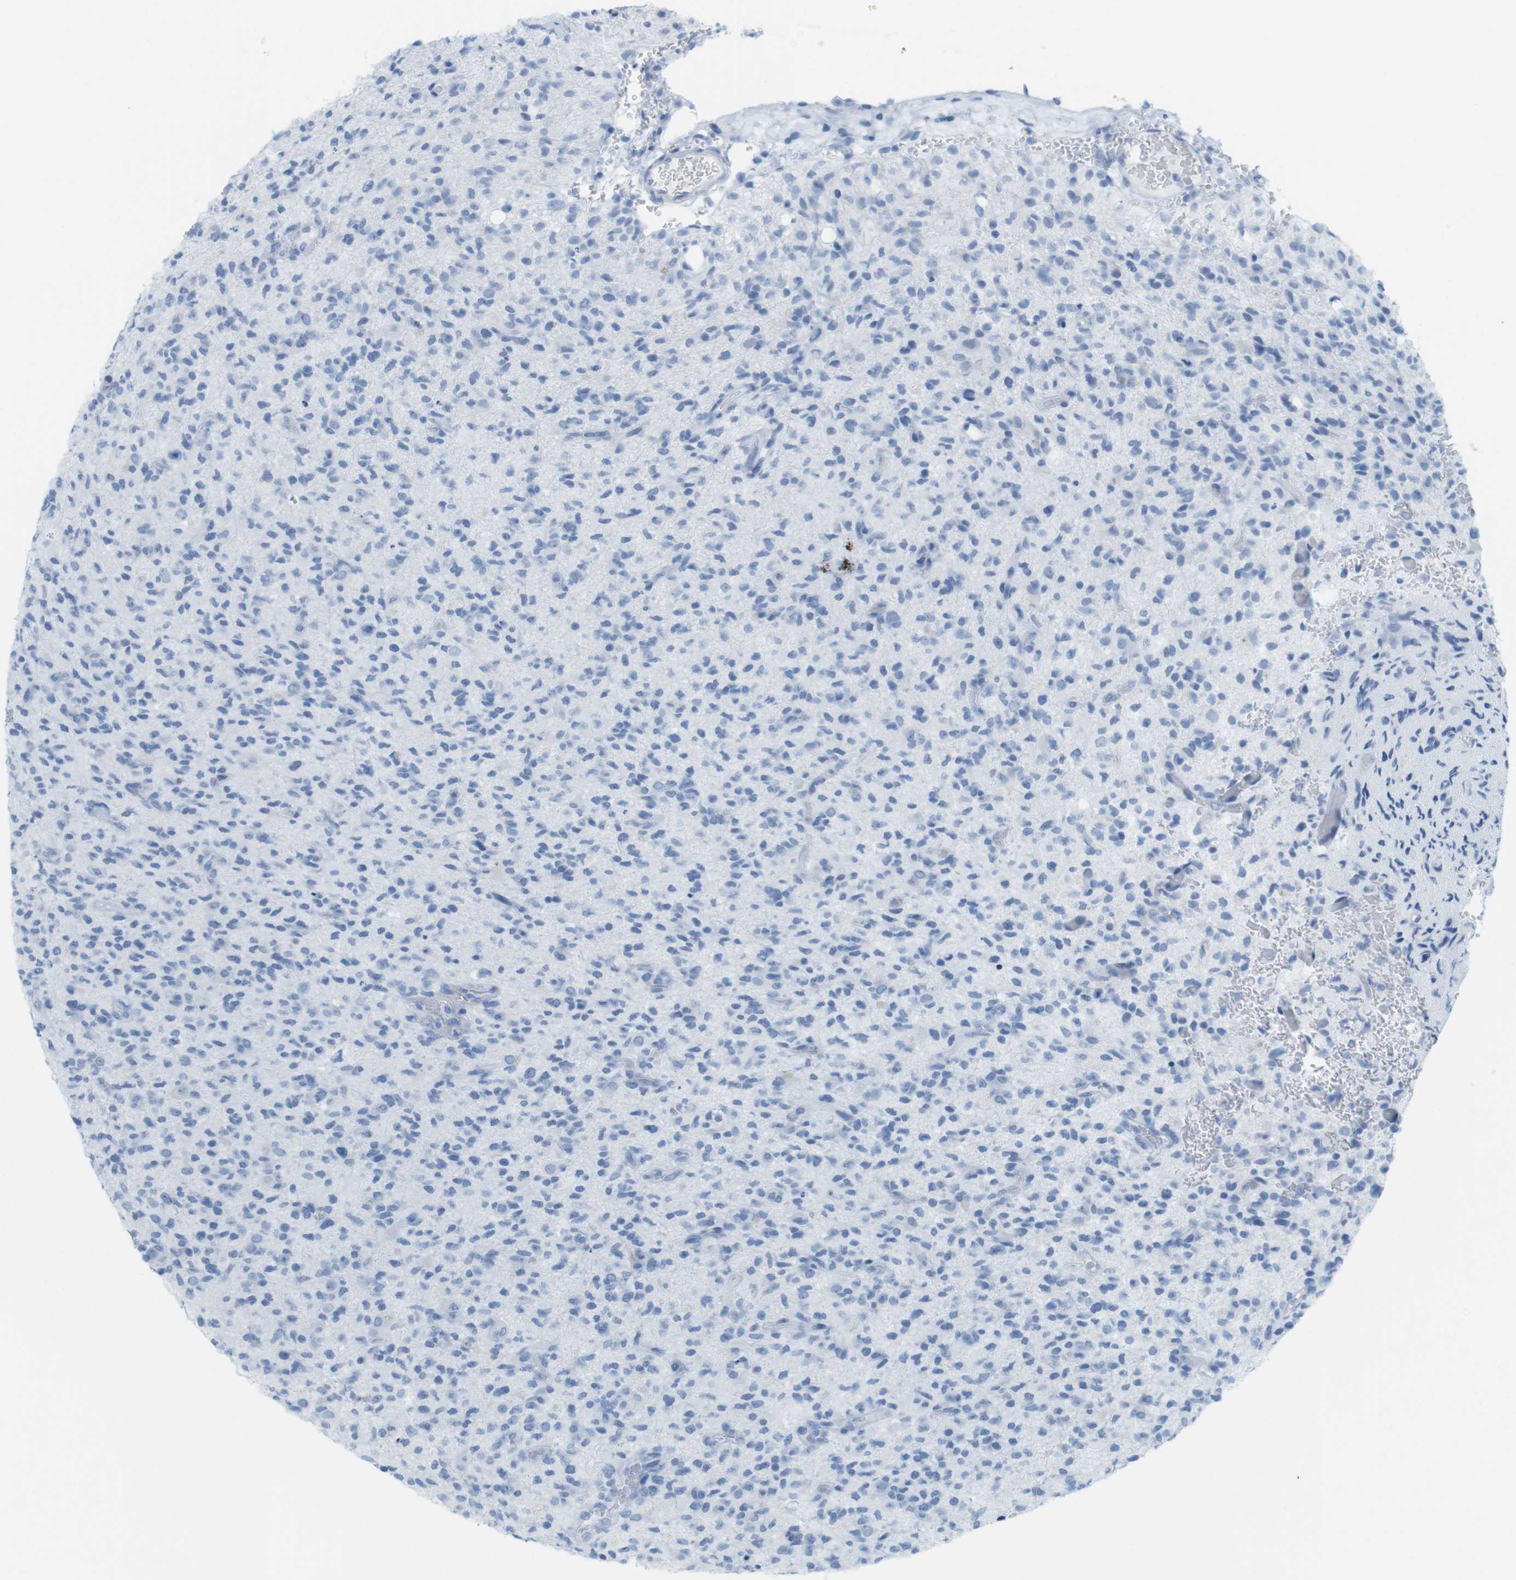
{"staining": {"intensity": "negative", "quantity": "none", "location": "none"}, "tissue": "glioma", "cell_type": "Tumor cells", "image_type": "cancer", "snomed": [{"axis": "morphology", "description": "Glioma, malignant, High grade"}, {"axis": "topography", "description": "Brain"}], "caption": "A histopathology image of human high-grade glioma (malignant) is negative for staining in tumor cells. The staining was performed using DAB to visualize the protein expression in brown, while the nuclei were stained in blue with hematoxylin (Magnification: 20x).", "gene": "TNNT2", "patient": {"sex": "male", "age": 71}}